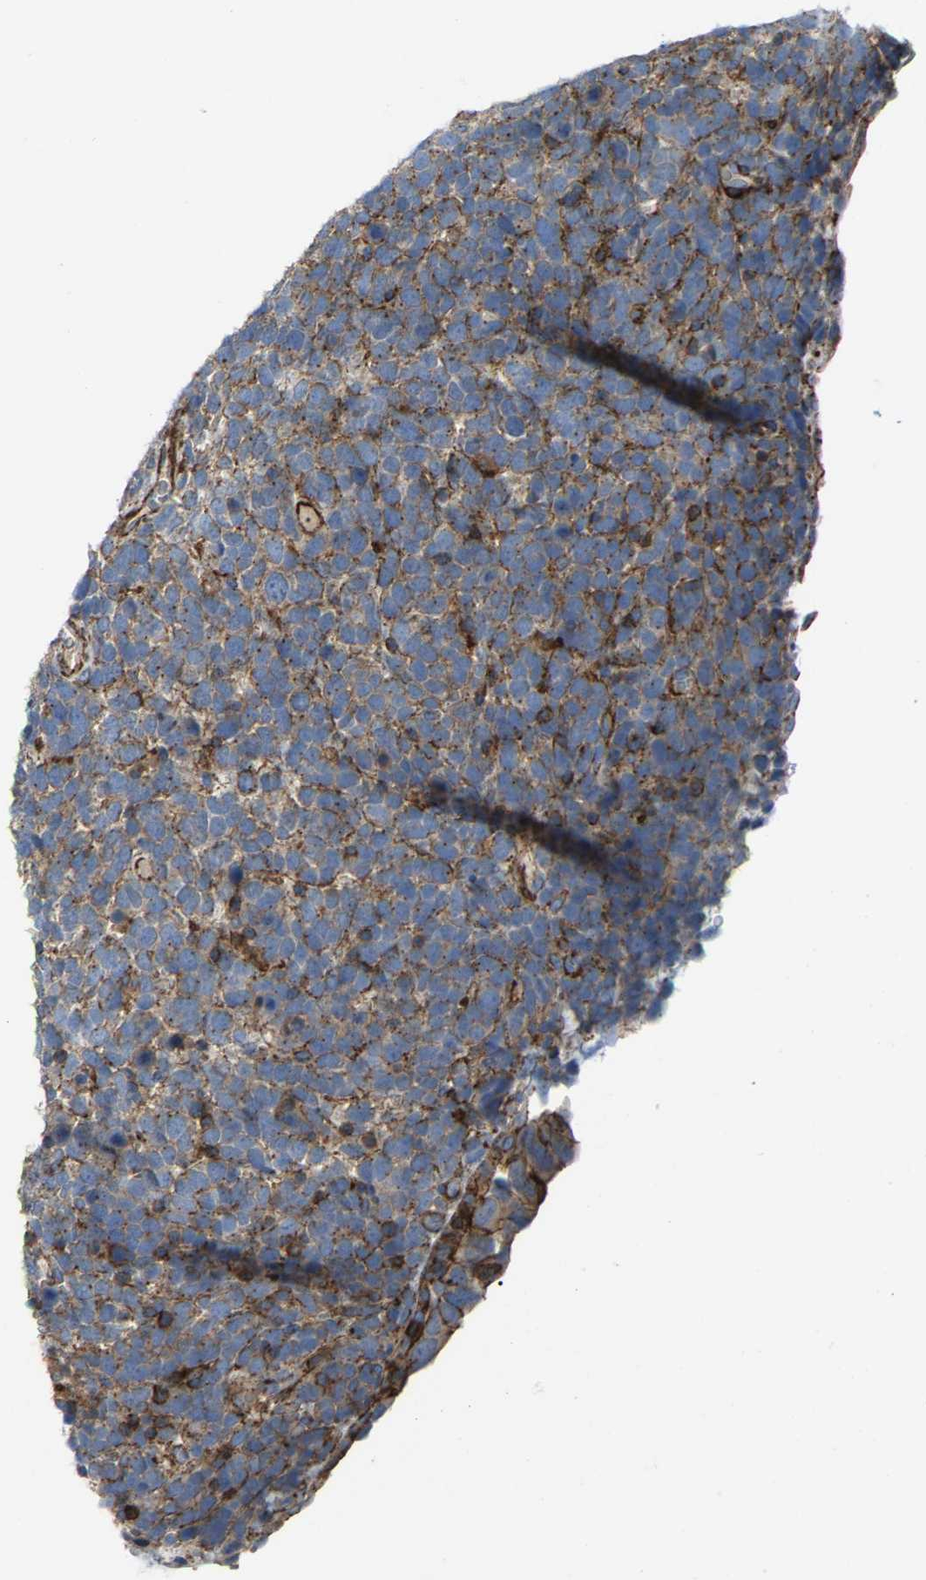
{"staining": {"intensity": "moderate", "quantity": ">75%", "location": "cytoplasmic/membranous"}, "tissue": "urothelial cancer", "cell_type": "Tumor cells", "image_type": "cancer", "snomed": [{"axis": "morphology", "description": "Urothelial carcinoma, High grade"}, {"axis": "topography", "description": "Urinary bladder"}], "caption": "An immunohistochemistry image of neoplastic tissue is shown. Protein staining in brown shows moderate cytoplasmic/membranous positivity in urothelial carcinoma (high-grade) within tumor cells. (Stains: DAB in brown, nuclei in blue, Microscopy: brightfield microscopy at high magnification).", "gene": "AGPAT2", "patient": {"sex": "female", "age": 82}}